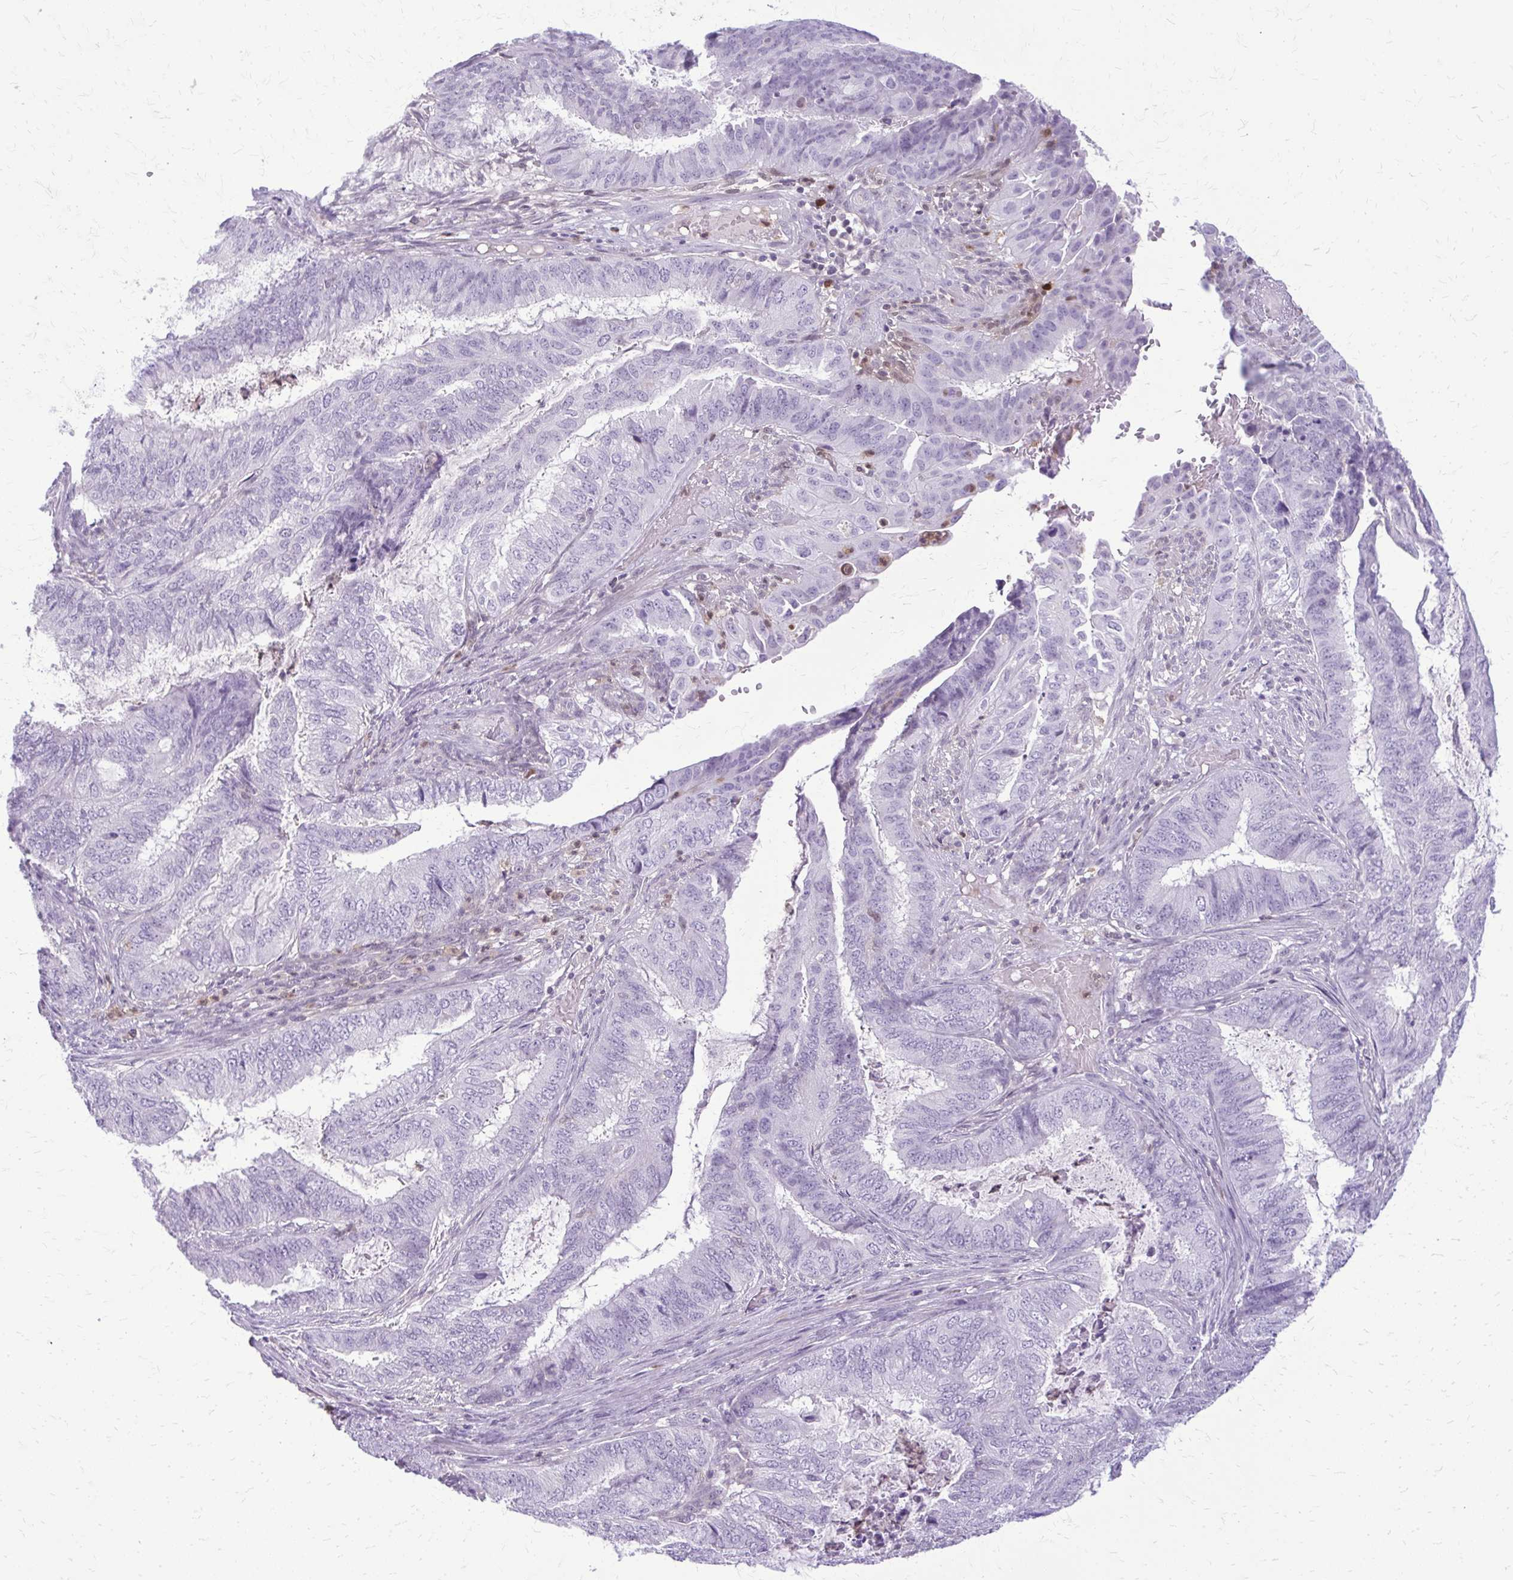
{"staining": {"intensity": "negative", "quantity": "none", "location": "none"}, "tissue": "endometrial cancer", "cell_type": "Tumor cells", "image_type": "cancer", "snomed": [{"axis": "morphology", "description": "Adenocarcinoma, NOS"}, {"axis": "topography", "description": "Endometrium"}], "caption": "Tumor cells show no significant expression in endometrial adenocarcinoma. (DAB IHC with hematoxylin counter stain).", "gene": "GLRX", "patient": {"sex": "female", "age": 51}}